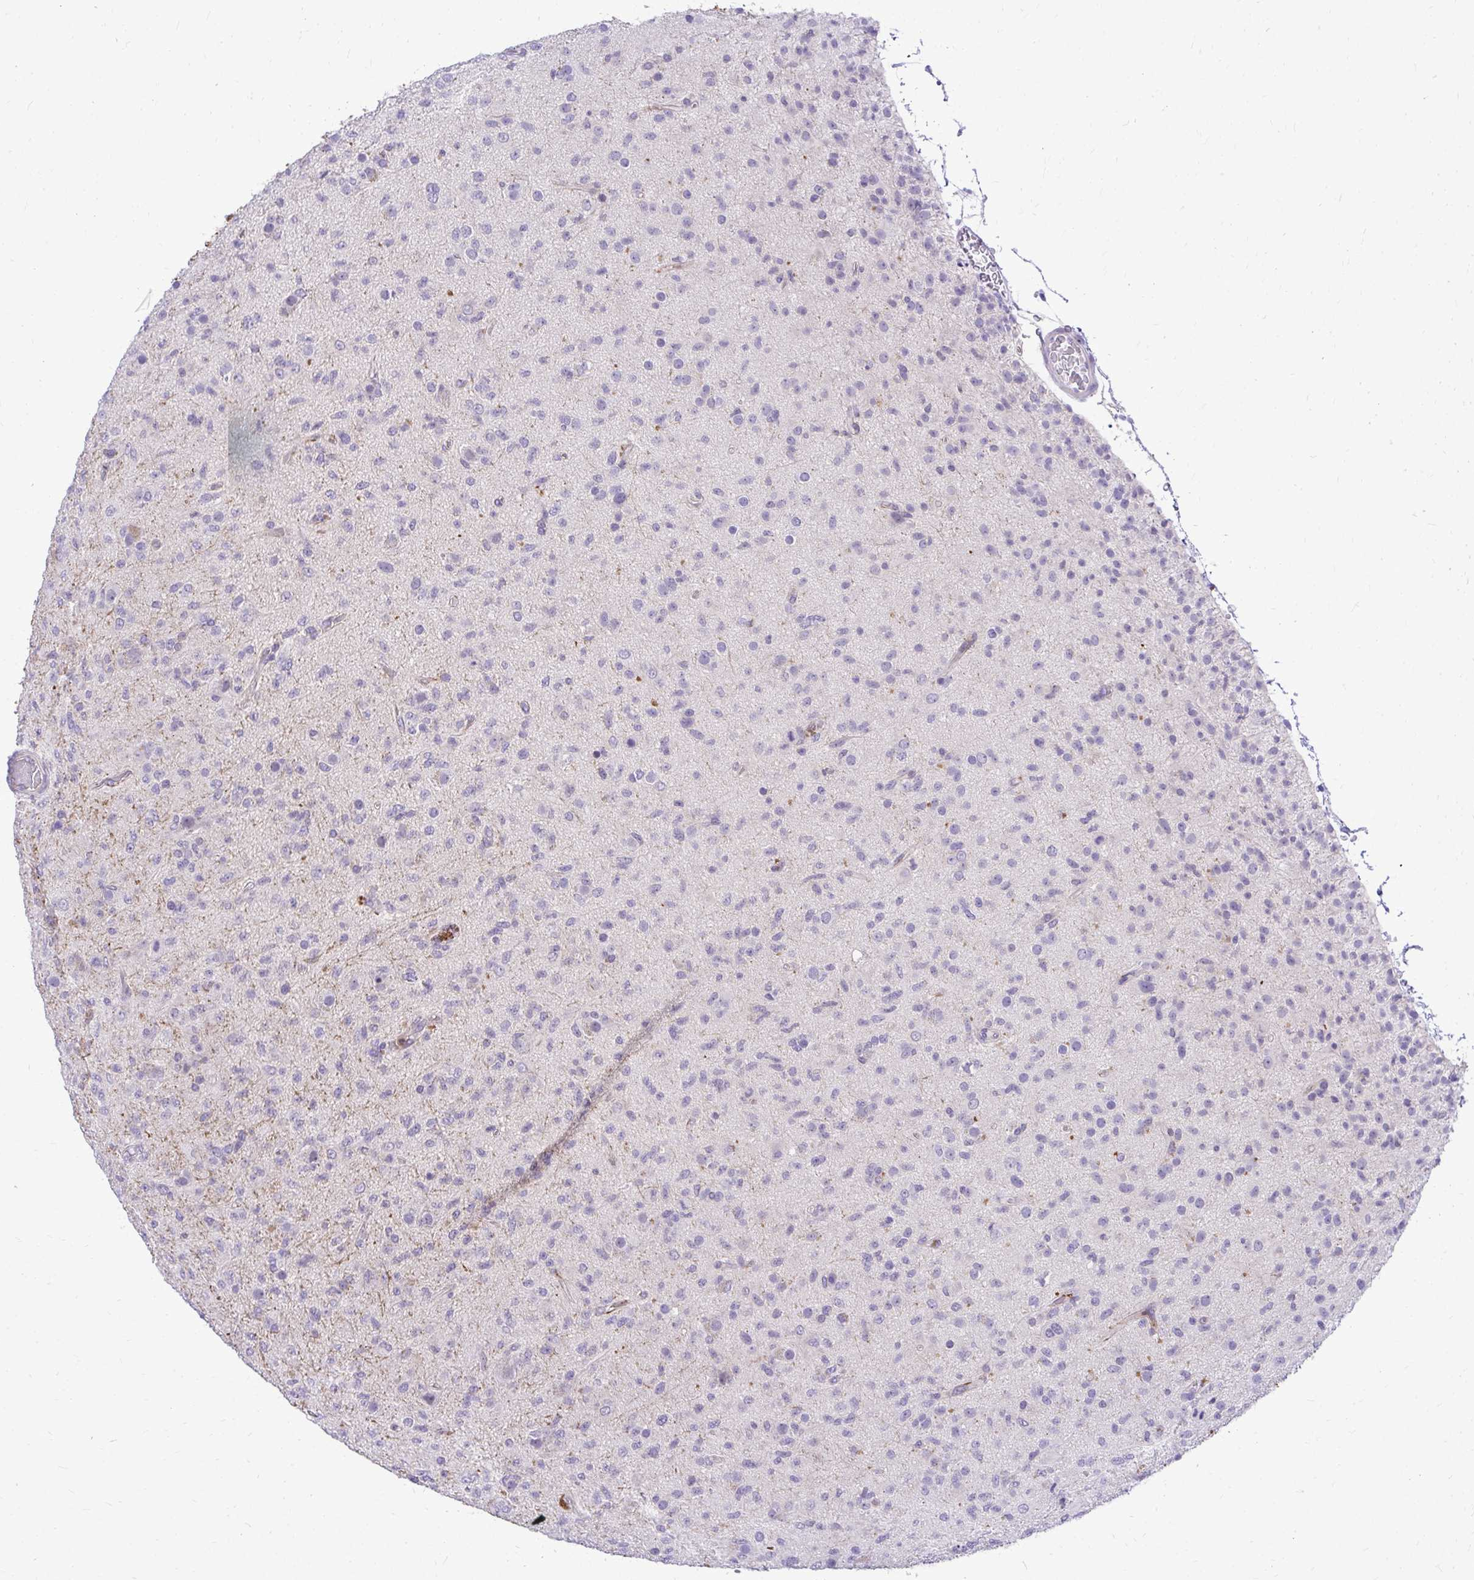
{"staining": {"intensity": "negative", "quantity": "none", "location": "none"}, "tissue": "glioma", "cell_type": "Tumor cells", "image_type": "cancer", "snomed": [{"axis": "morphology", "description": "Glioma, malignant, Low grade"}, {"axis": "topography", "description": "Brain"}], "caption": "Low-grade glioma (malignant) was stained to show a protein in brown. There is no significant expression in tumor cells.", "gene": "ZSWIM9", "patient": {"sex": "male", "age": 65}}